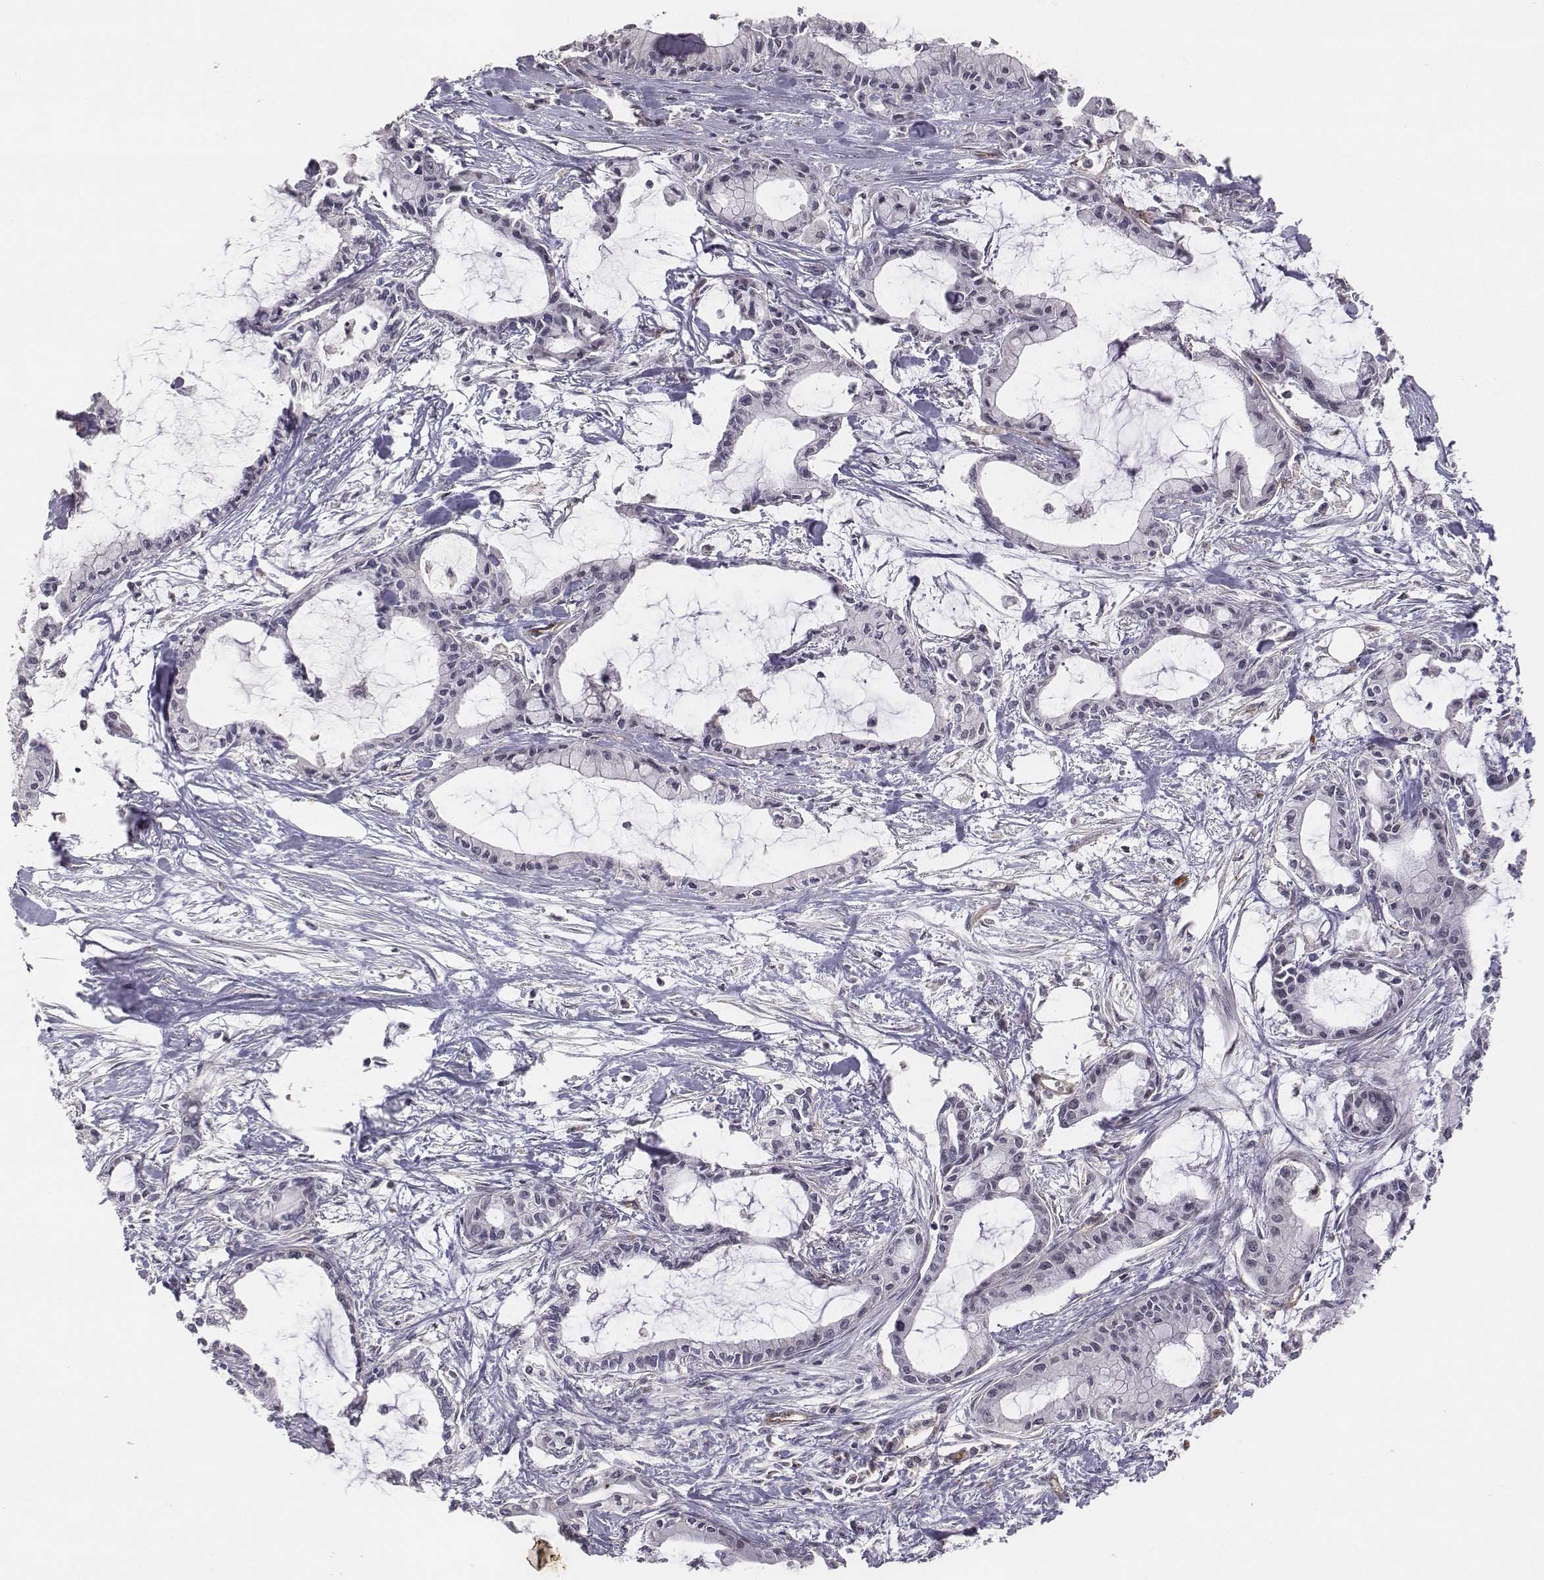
{"staining": {"intensity": "negative", "quantity": "none", "location": "none"}, "tissue": "pancreatic cancer", "cell_type": "Tumor cells", "image_type": "cancer", "snomed": [{"axis": "morphology", "description": "Adenocarcinoma, NOS"}, {"axis": "topography", "description": "Pancreas"}], "caption": "Human pancreatic cancer (adenocarcinoma) stained for a protein using immunohistochemistry (IHC) displays no expression in tumor cells.", "gene": "PTPRG", "patient": {"sex": "male", "age": 48}}